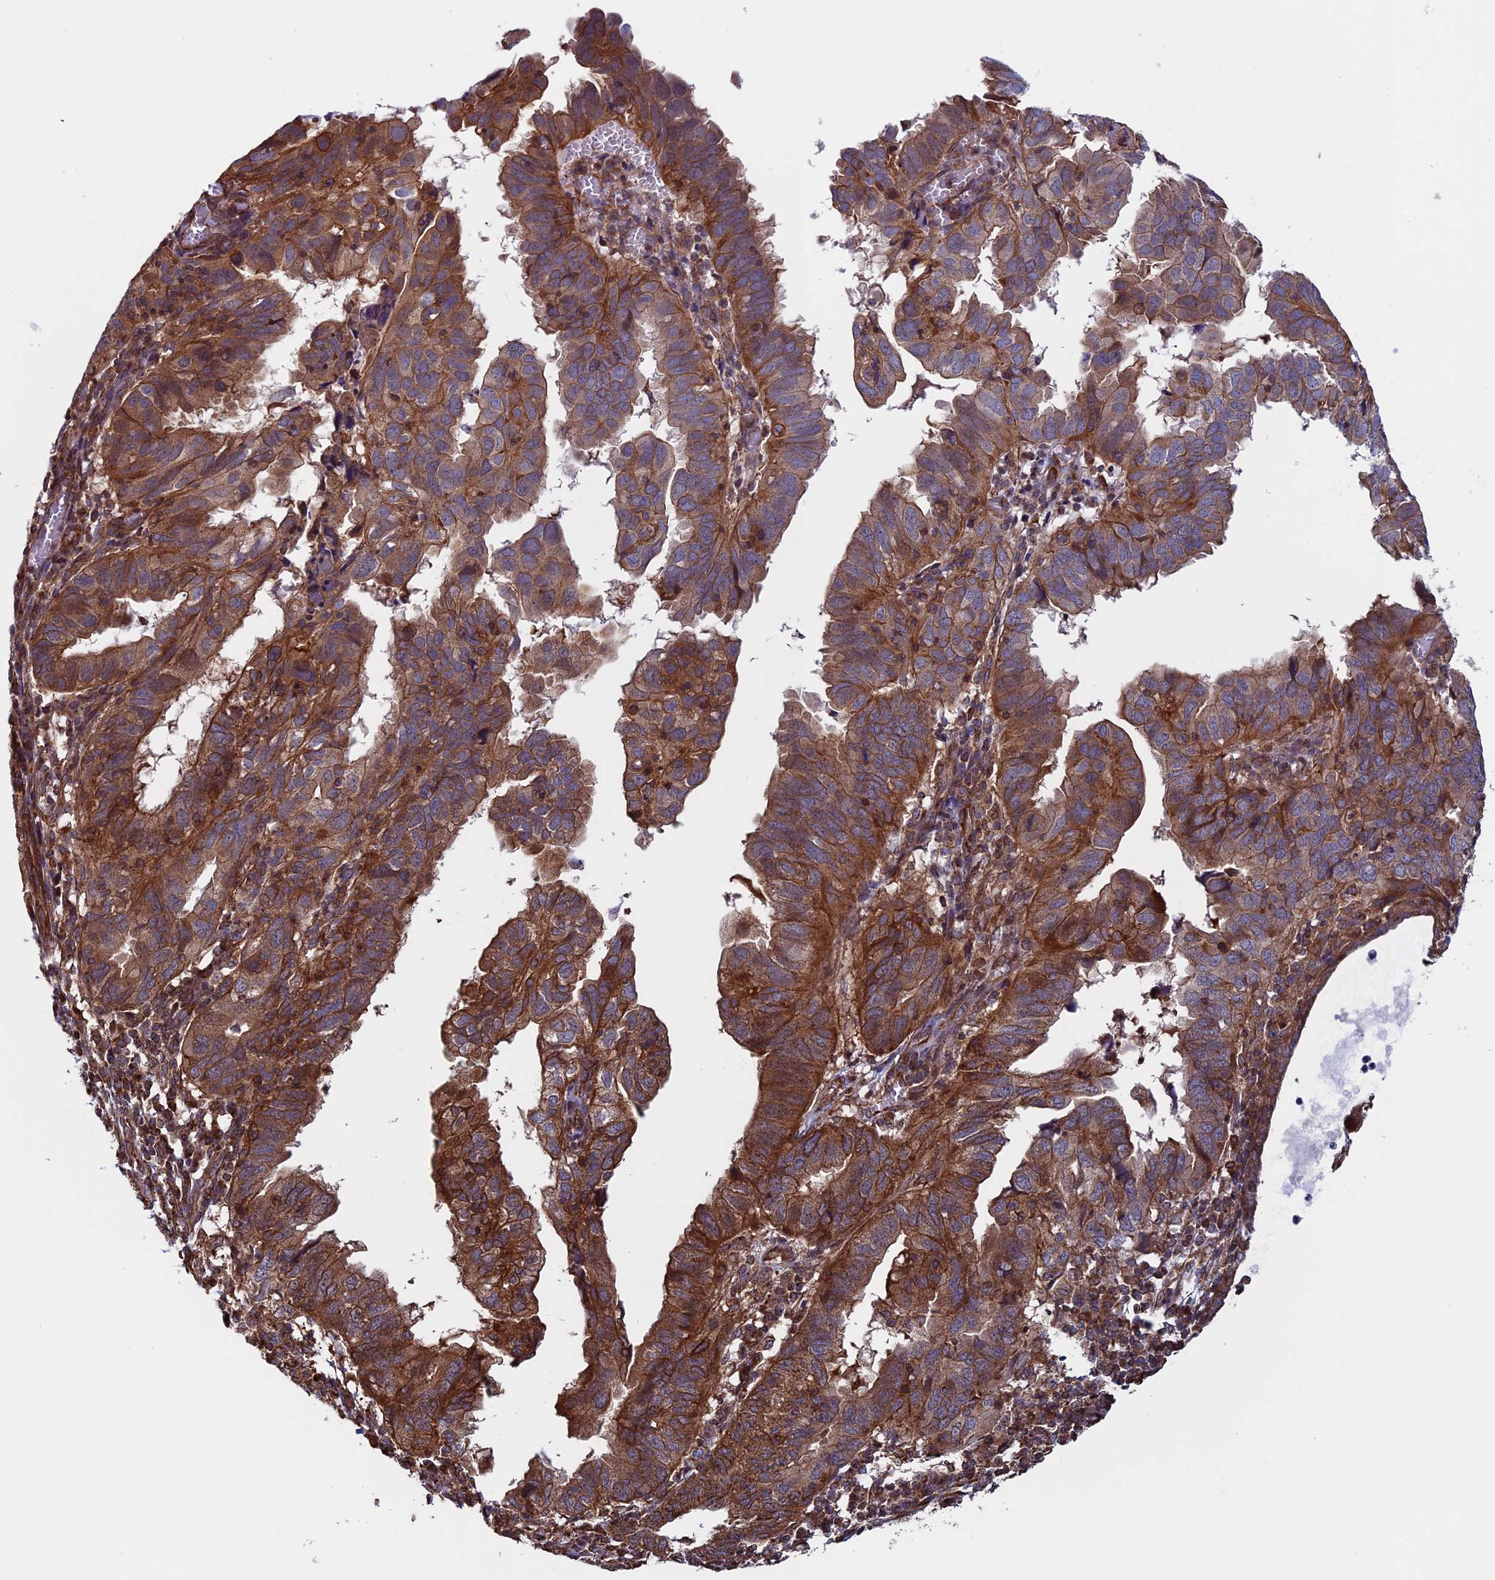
{"staining": {"intensity": "strong", "quantity": ">75%", "location": "cytoplasmic/membranous"}, "tissue": "endometrial cancer", "cell_type": "Tumor cells", "image_type": "cancer", "snomed": [{"axis": "morphology", "description": "Adenocarcinoma, NOS"}, {"axis": "topography", "description": "Uterus"}], "caption": "Strong cytoplasmic/membranous staining for a protein is identified in approximately >75% of tumor cells of adenocarcinoma (endometrial) using immunohistochemistry (IHC).", "gene": "CCDC8", "patient": {"sex": "female", "age": 77}}